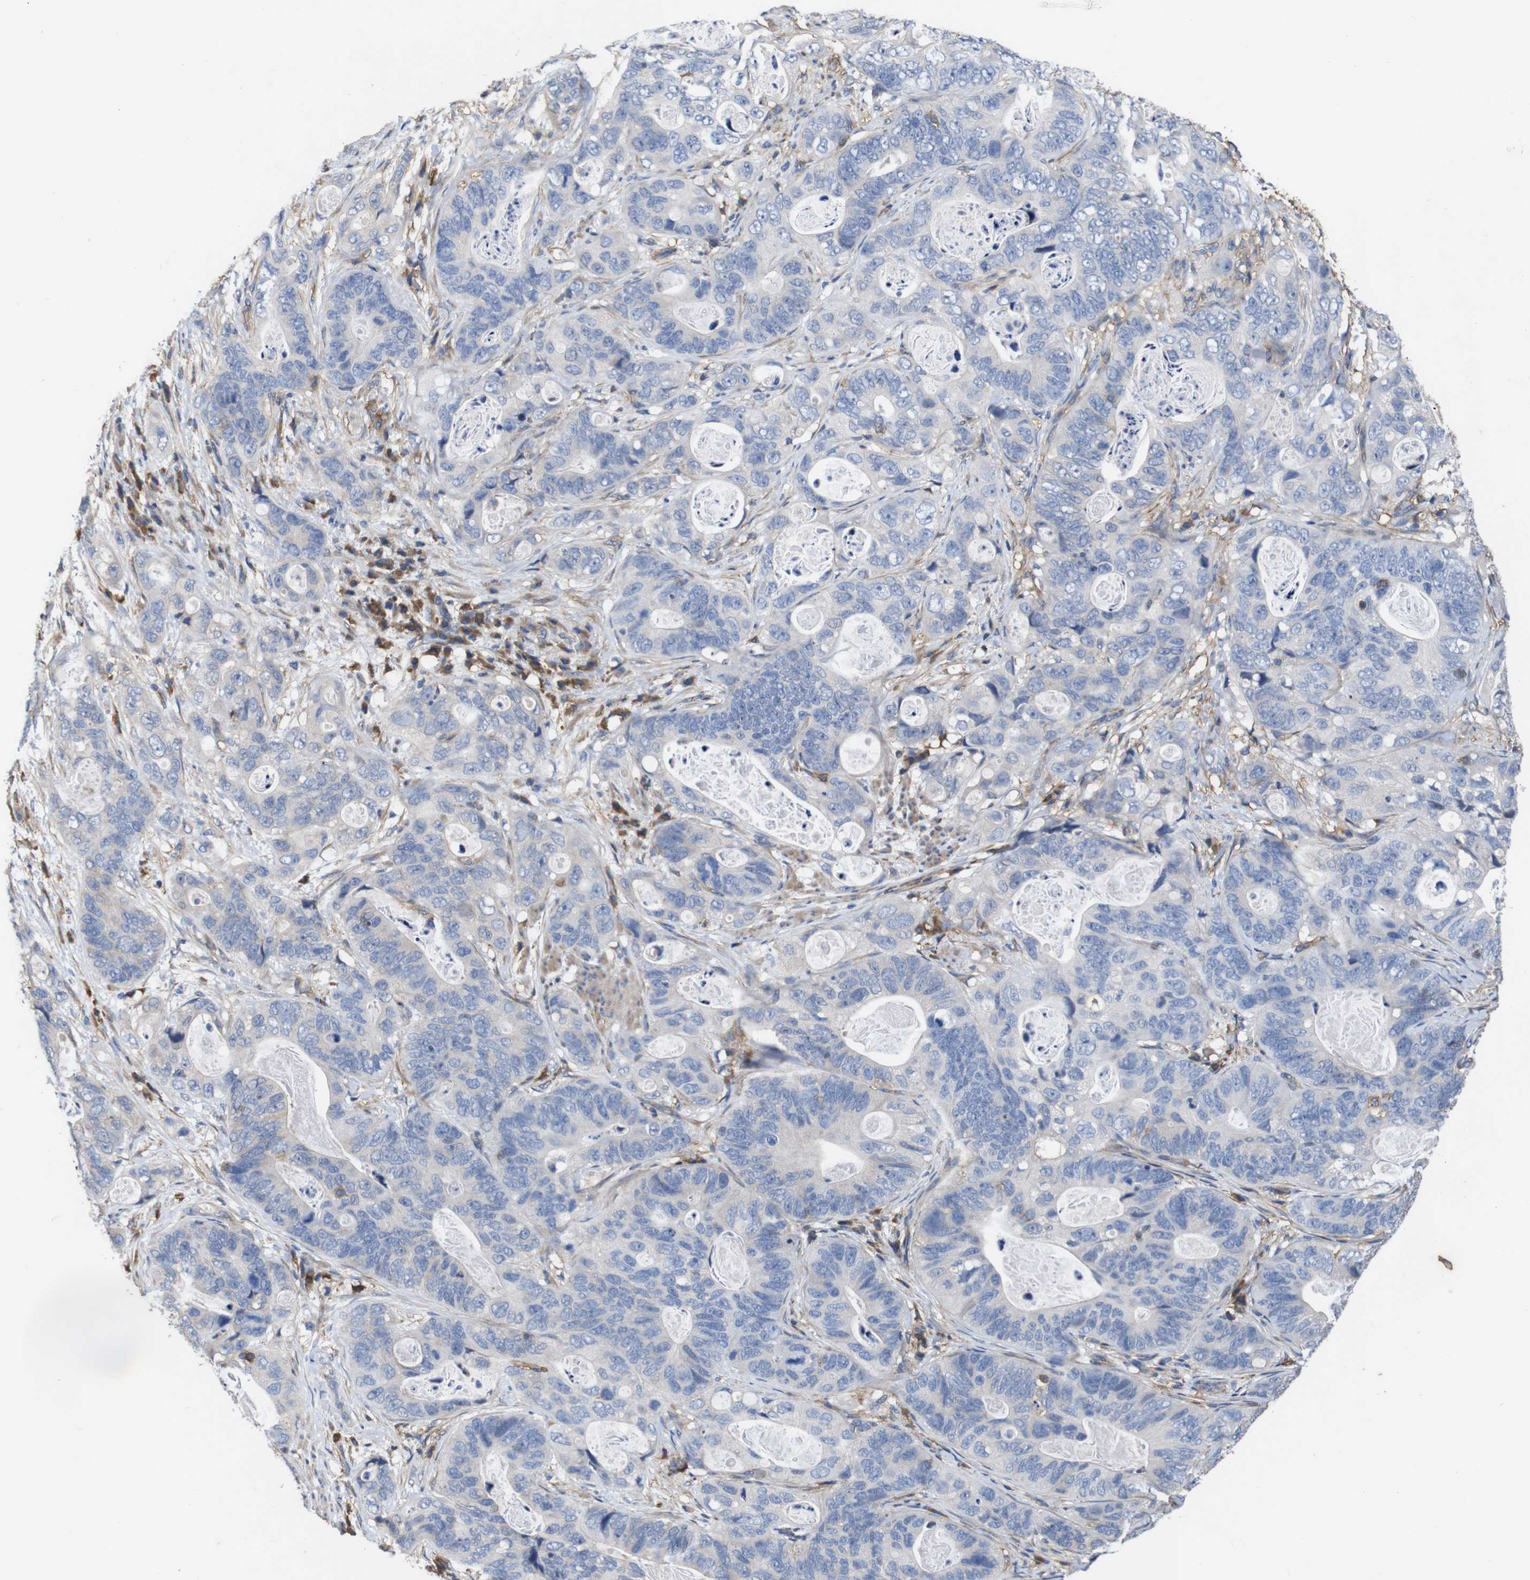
{"staining": {"intensity": "negative", "quantity": "none", "location": "none"}, "tissue": "stomach cancer", "cell_type": "Tumor cells", "image_type": "cancer", "snomed": [{"axis": "morphology", "description": "Adenocarcinoma, NOS"}, {"axis": "topography", "description": "Stomach"}], "caption": "Micrograph shows no significant protein expression in tumor cells of stomach adenocarcinoma. (Brightfield microscopy of DAB immunohistochemistry (IHC) at high magnification).", "gene": "PI4KA", "patient": {"sex": "female", "age": 89}}